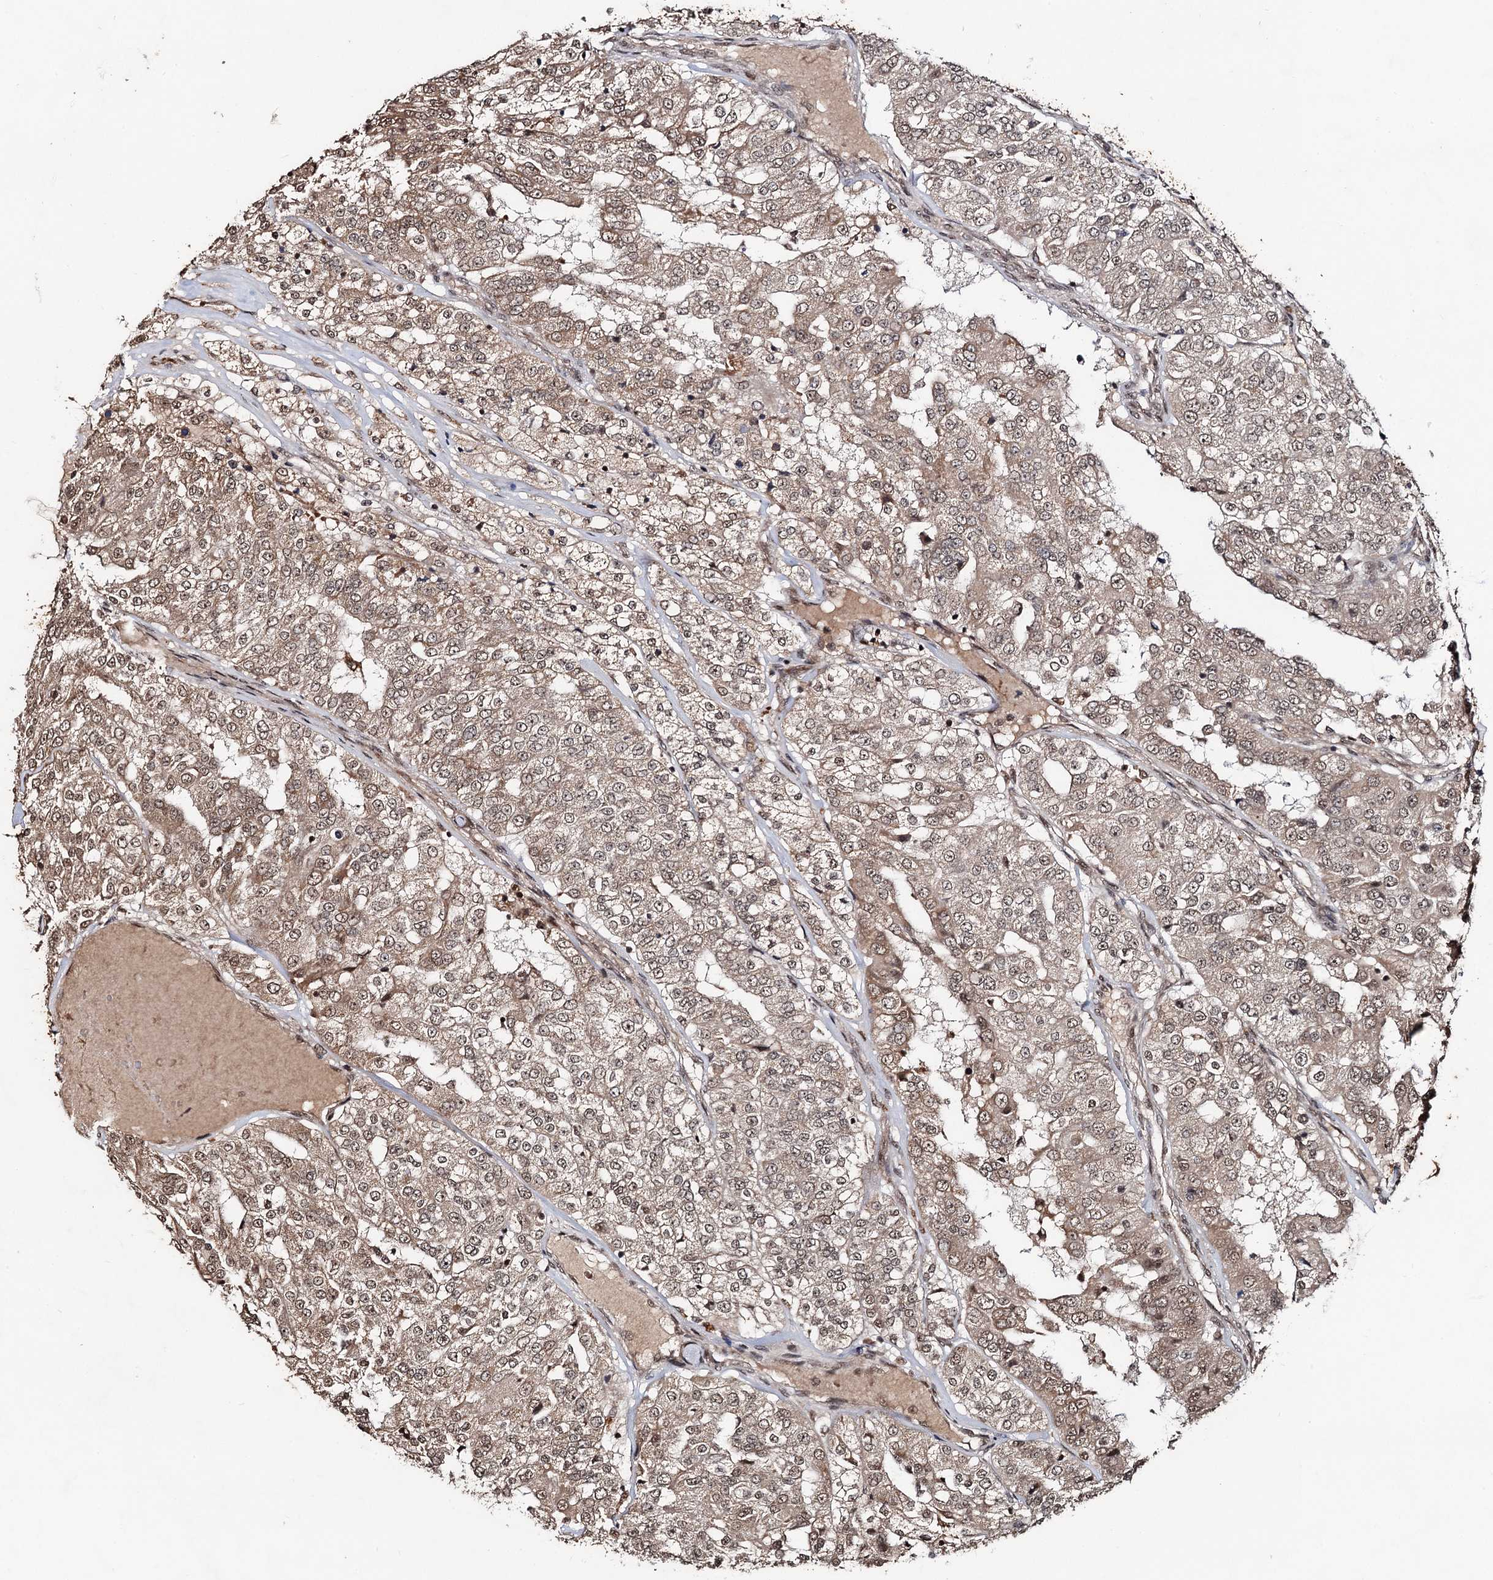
{"staining": {"intensity": "moderate", "quantity": "25%-75%", "location": "cytoplasmic/membranous,nuclear"}, "tissue": "renal cancer", "cell_type": "Tumor cells", "image_type": "cancer", "snomed": [{"axis": "morphology", "description": "Adenocarcinoma, NOS"}, {"axis": "topography", "description": "Kidney"}], "caption": "Renal adenocarcinoma stained with a brown dye displays moderate cytoplasmic/membranous and nuclear positive staining in approximately 25%-75% of tumor cells.", "gene": "REP15", "patient": {"sex": "female", "age": 63}}